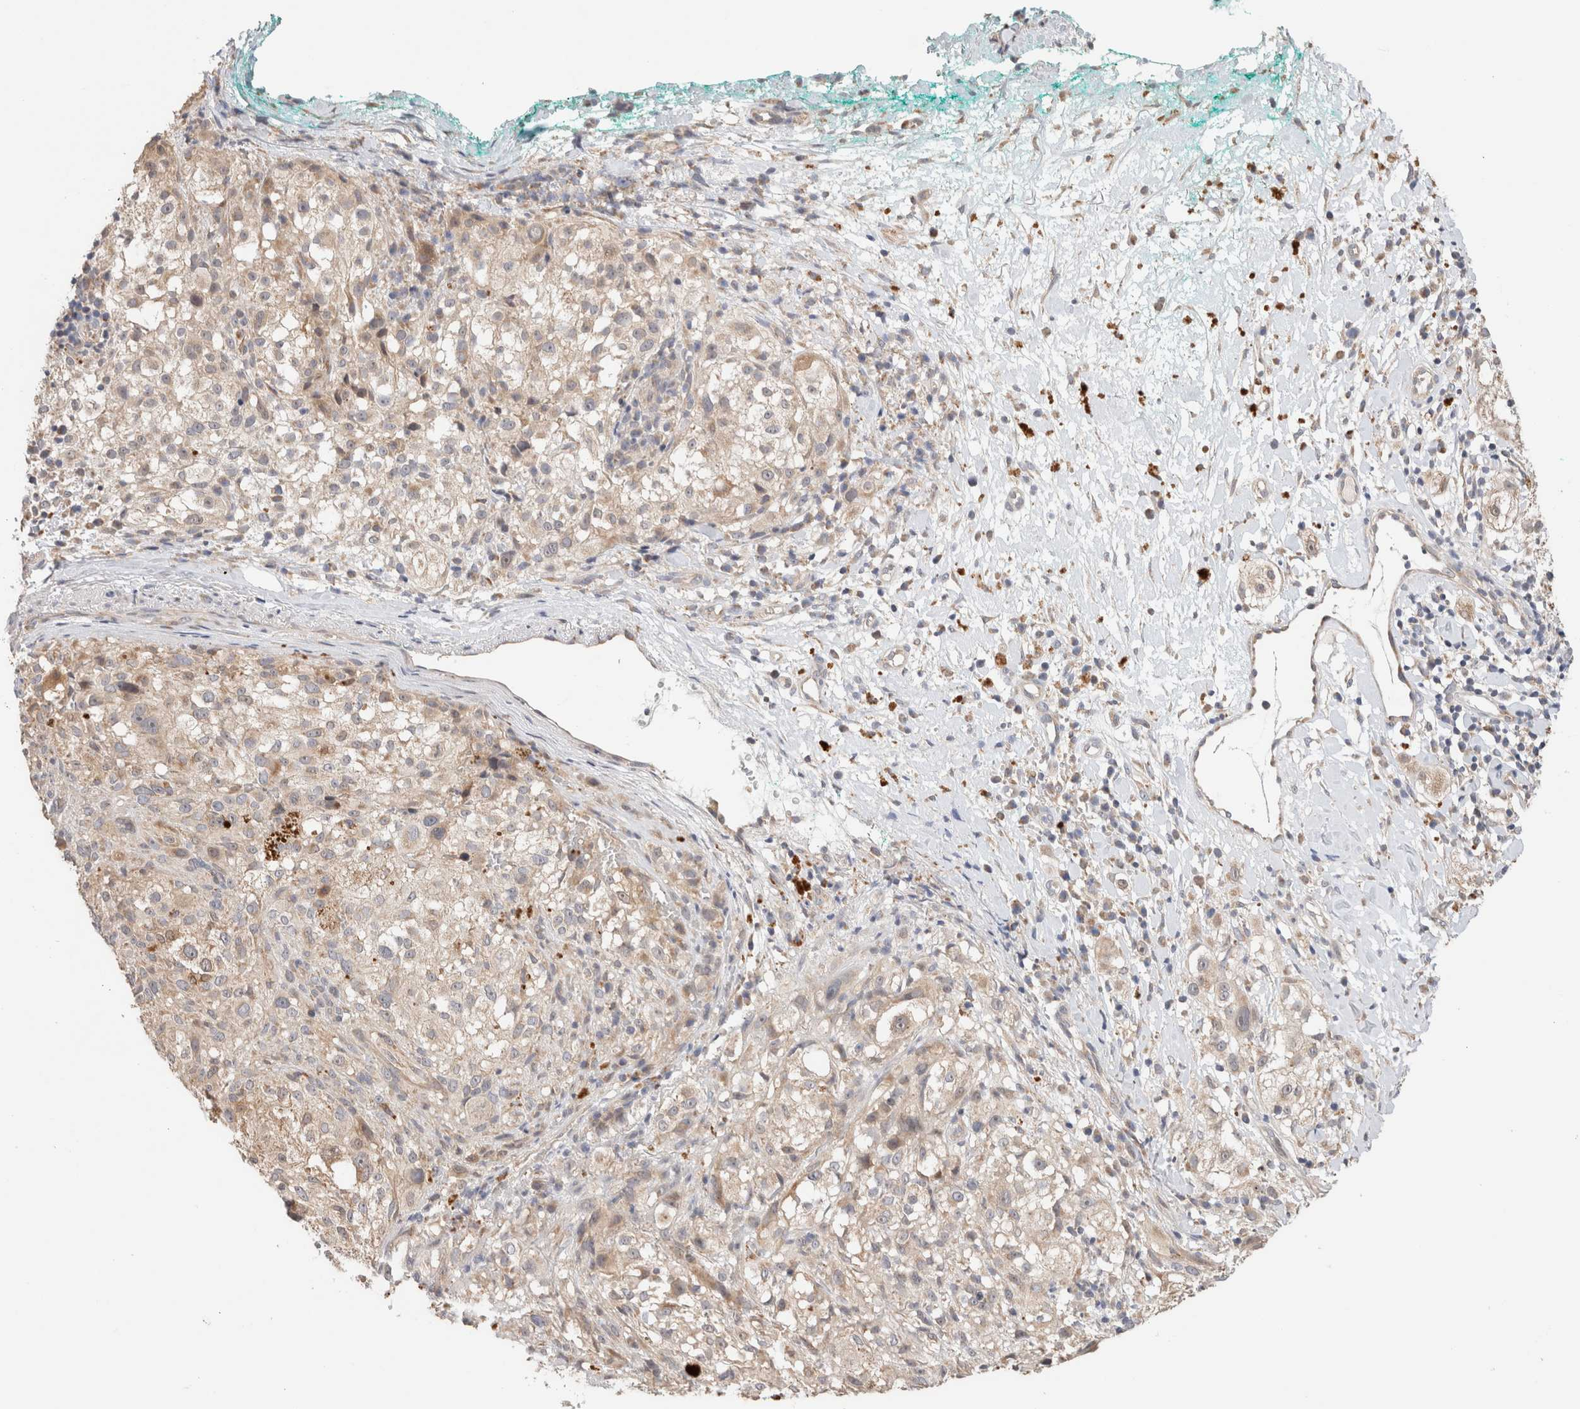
{"staining": {"intensity": "moderate", "quantity": "<25%", "location": "cytoplasmic/membranous"}, "tissue": "melanoma", "cell_type": "Tumor cells", "image_type": "cancer", "snomed": [{"axis": "morphology", "description": "Necrosis, NOS"}, {"axis": "morphology", "description": "Malignant melanoma, NOS"}, {"axis": "topography", "description": "Skin"}], "caption": "Protein analysis of malignant melanoma tissue demonstrates moderate cytoplasmic/membranous expression in about <25% of tumor cells.", "gene": "CA13", "patient": {"sex": "female", "age": 87}}